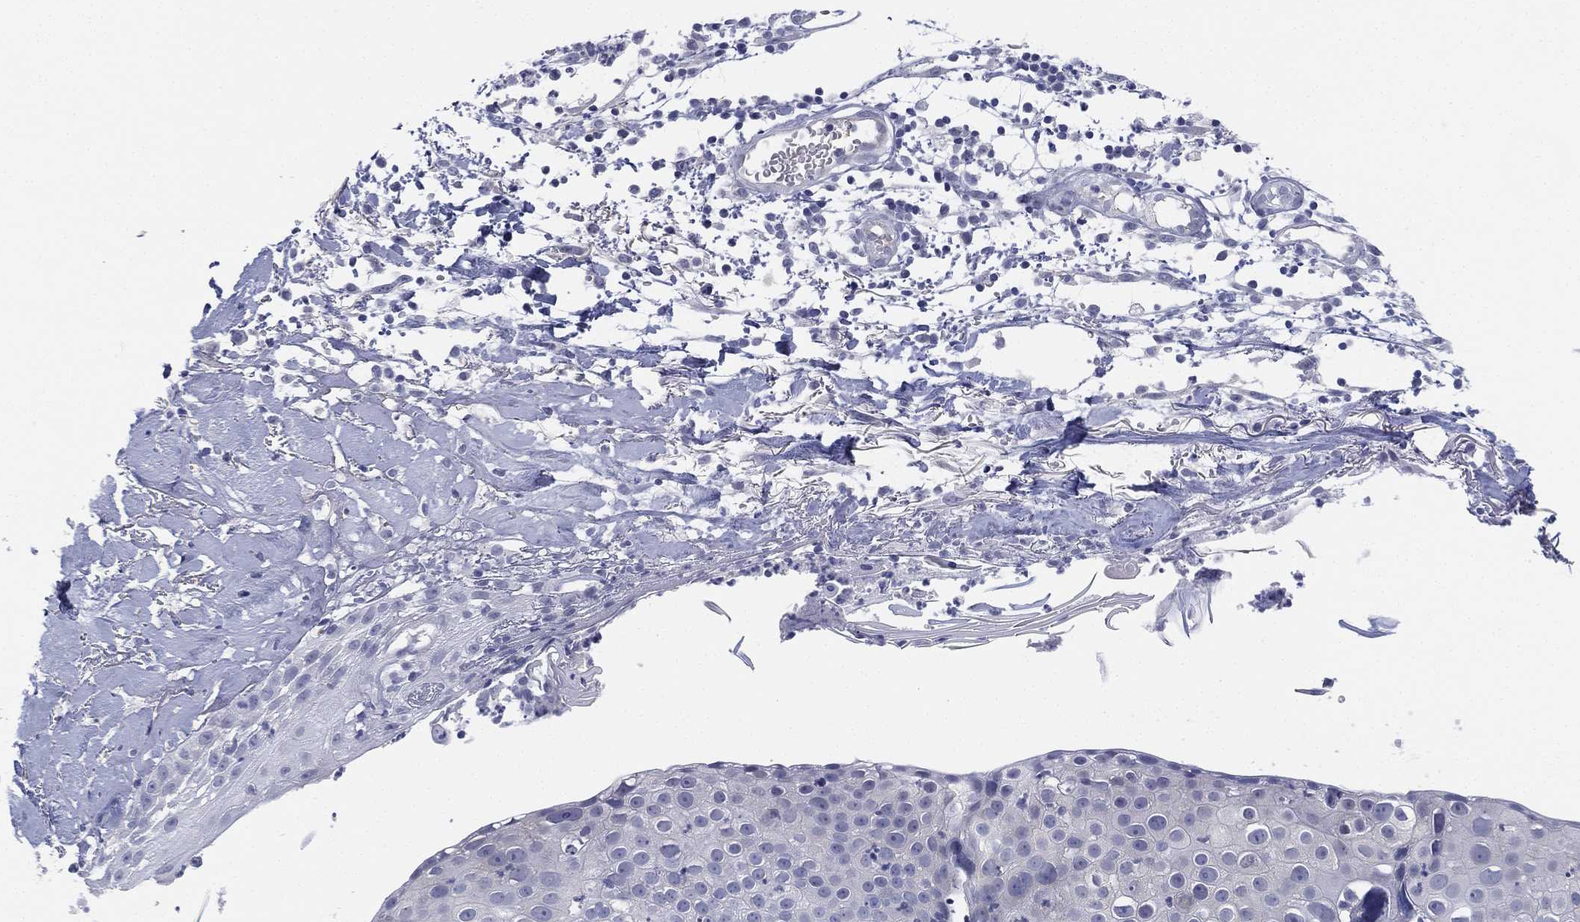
{"staining": {"intensity": "negative", "quantity": "none", "location": "none"}, "tissue": "skin cancer", "cell_type": "Tumor cells", "image_type": "cancer", "snomed": [{"axis": "morphology", "description": "Squamous cell carcinoma, NOS"}, {"axis": "topography", "description": "Skin"}], "caption": "Micrograph shows no significant protein staining in tumor cells of skin cancer (squamous cell carcinoma). (DAB immunohistochemistry visualized using brightfield microscopy, high magnification).", "gene": "MLF1", "patient": {"sex": "male", "age": 71}}